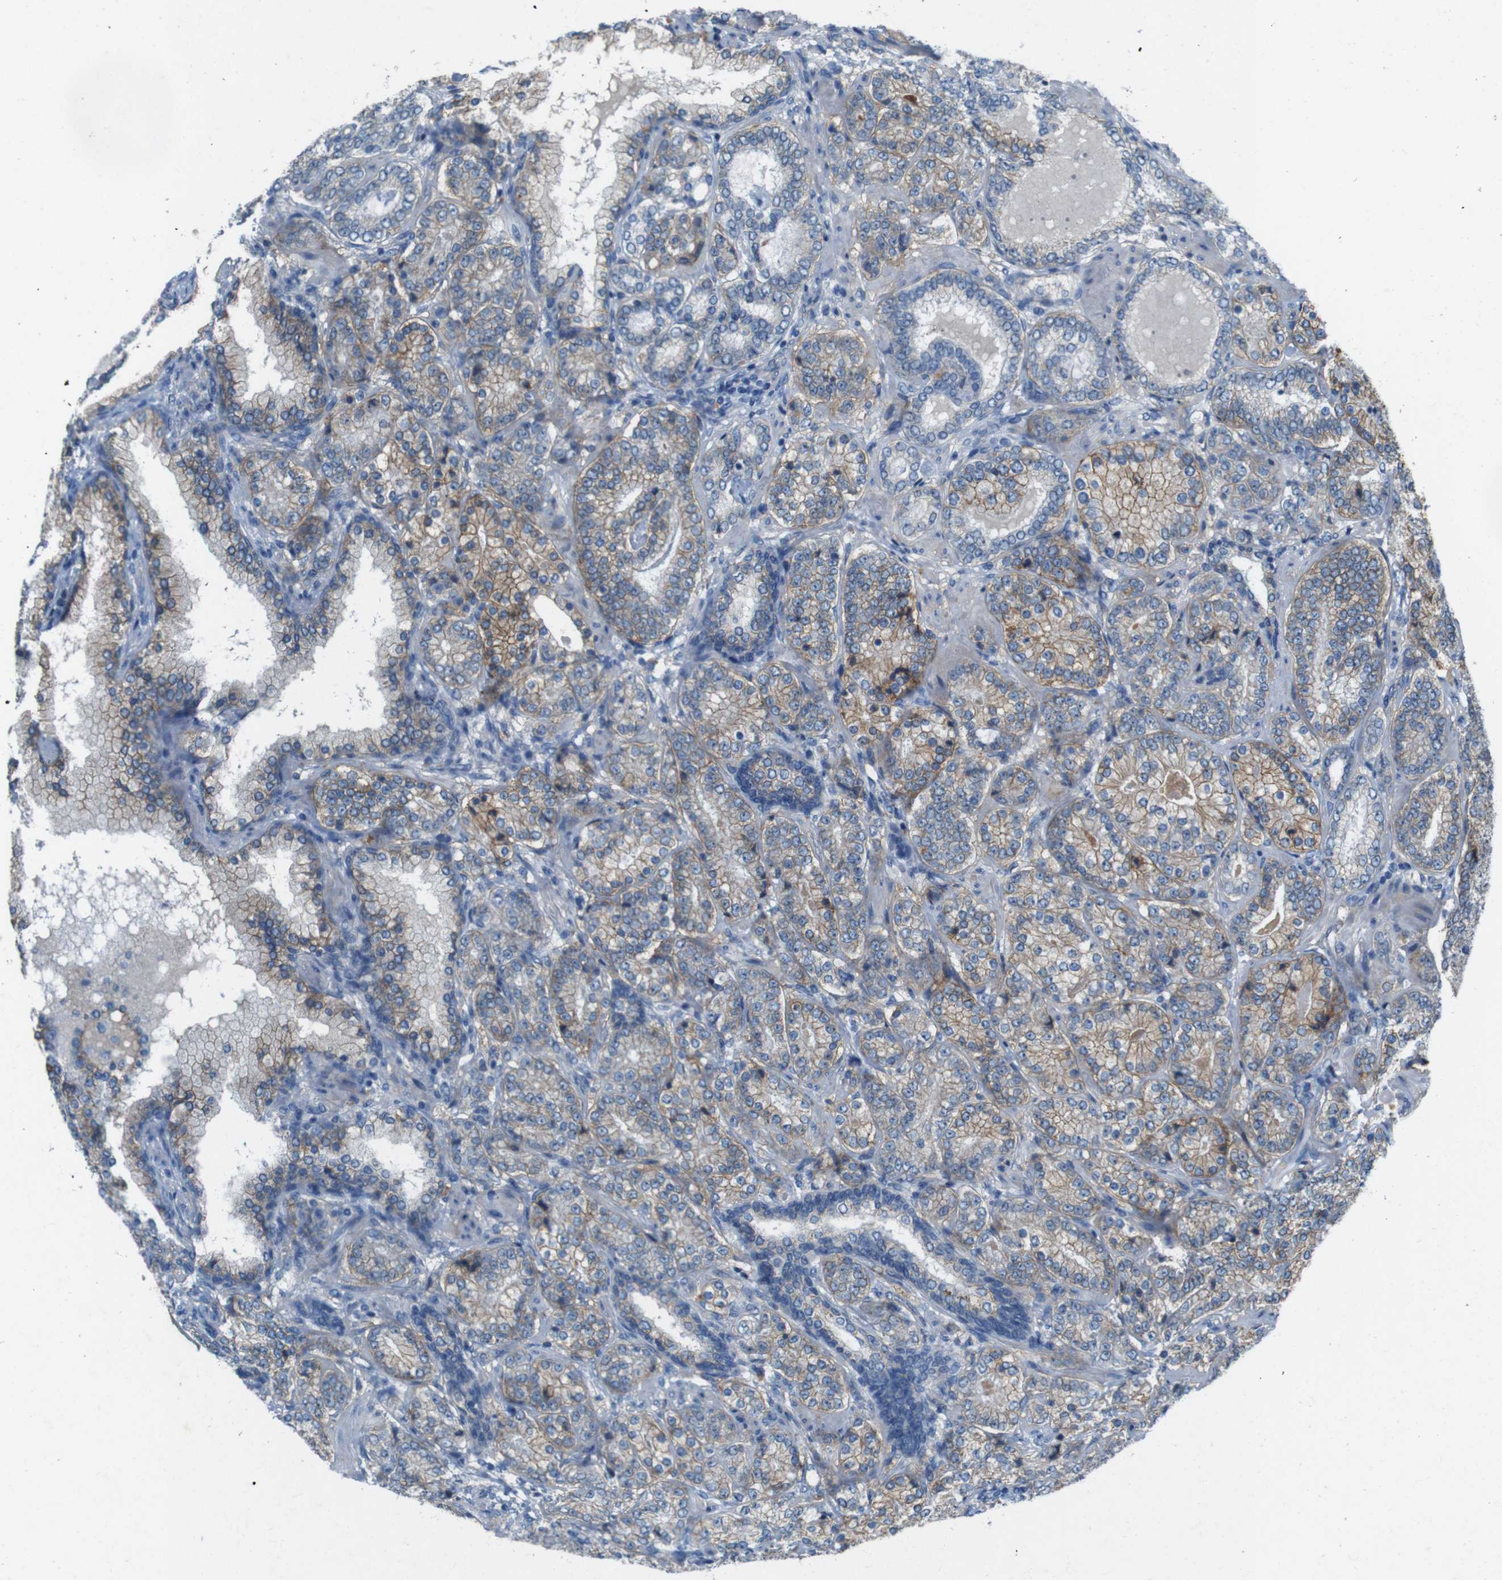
{"staining": {"intensity": "weak", "quantity": ">75%", "location": "cytoplasmic/membranous"}, "tissue": "prostate cancer", "cell_type": "Tumor cells", "image_type": "cancer", "snomed": [{"axis": "morphology", "description": "Adenocarcinoma, High grade"}, {"axis": "topography", "description": "Prostate"}], "caption": "Protein staining displays weak cytoplasmic/membranous expression in about >75% of tumor cells in adenocarcinoma (high-grade) (prostate).", "gene": "PVR", "patient": {"sex": "male", "age": 61}}